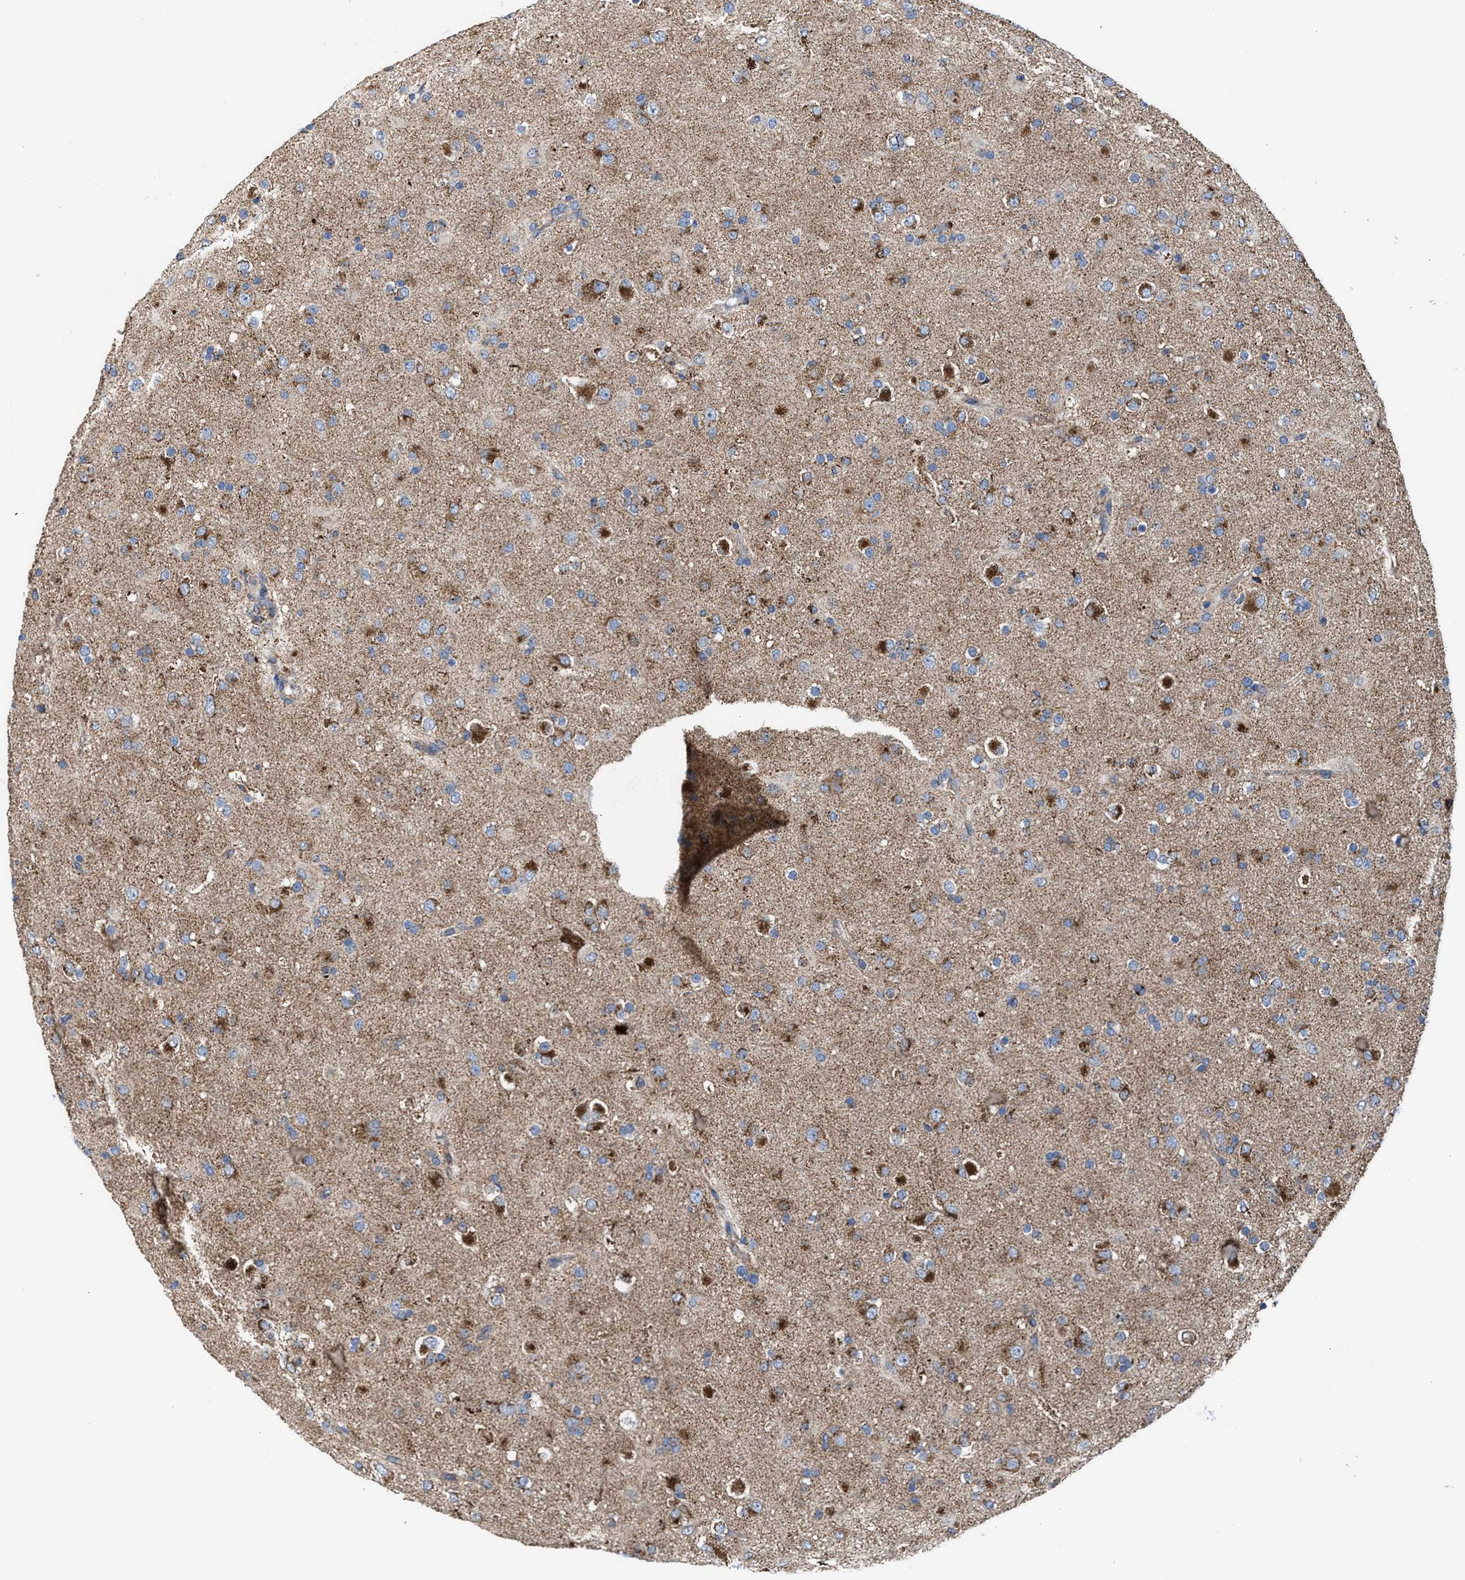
{"staining": {"intensity": "moderate", "quantity": "25%-75%", "location": "cytoplasmic/membranous"}, "tissue": "glioma", "cell_type": "Tumor cells", "image_type": "cancer", "snomed": [{"axis": "morphology", "description": "Glioma, malignant, Low grade"}, {"axis": "topography", "description": "Brain"}], "caption": "Immunohistochemistry (IHC) photomicrograph of neoplastic tissue: human malignant low-grade glioma stained using IHC demonstrates medium levels of moderate protein expression localized specifically in the cytoplasmic/membranous of tumor cells, appearing as a cytoplasmic/membranous brown color.", "gene": "MECR", "patient": {"sex": "male", "age": 65}}